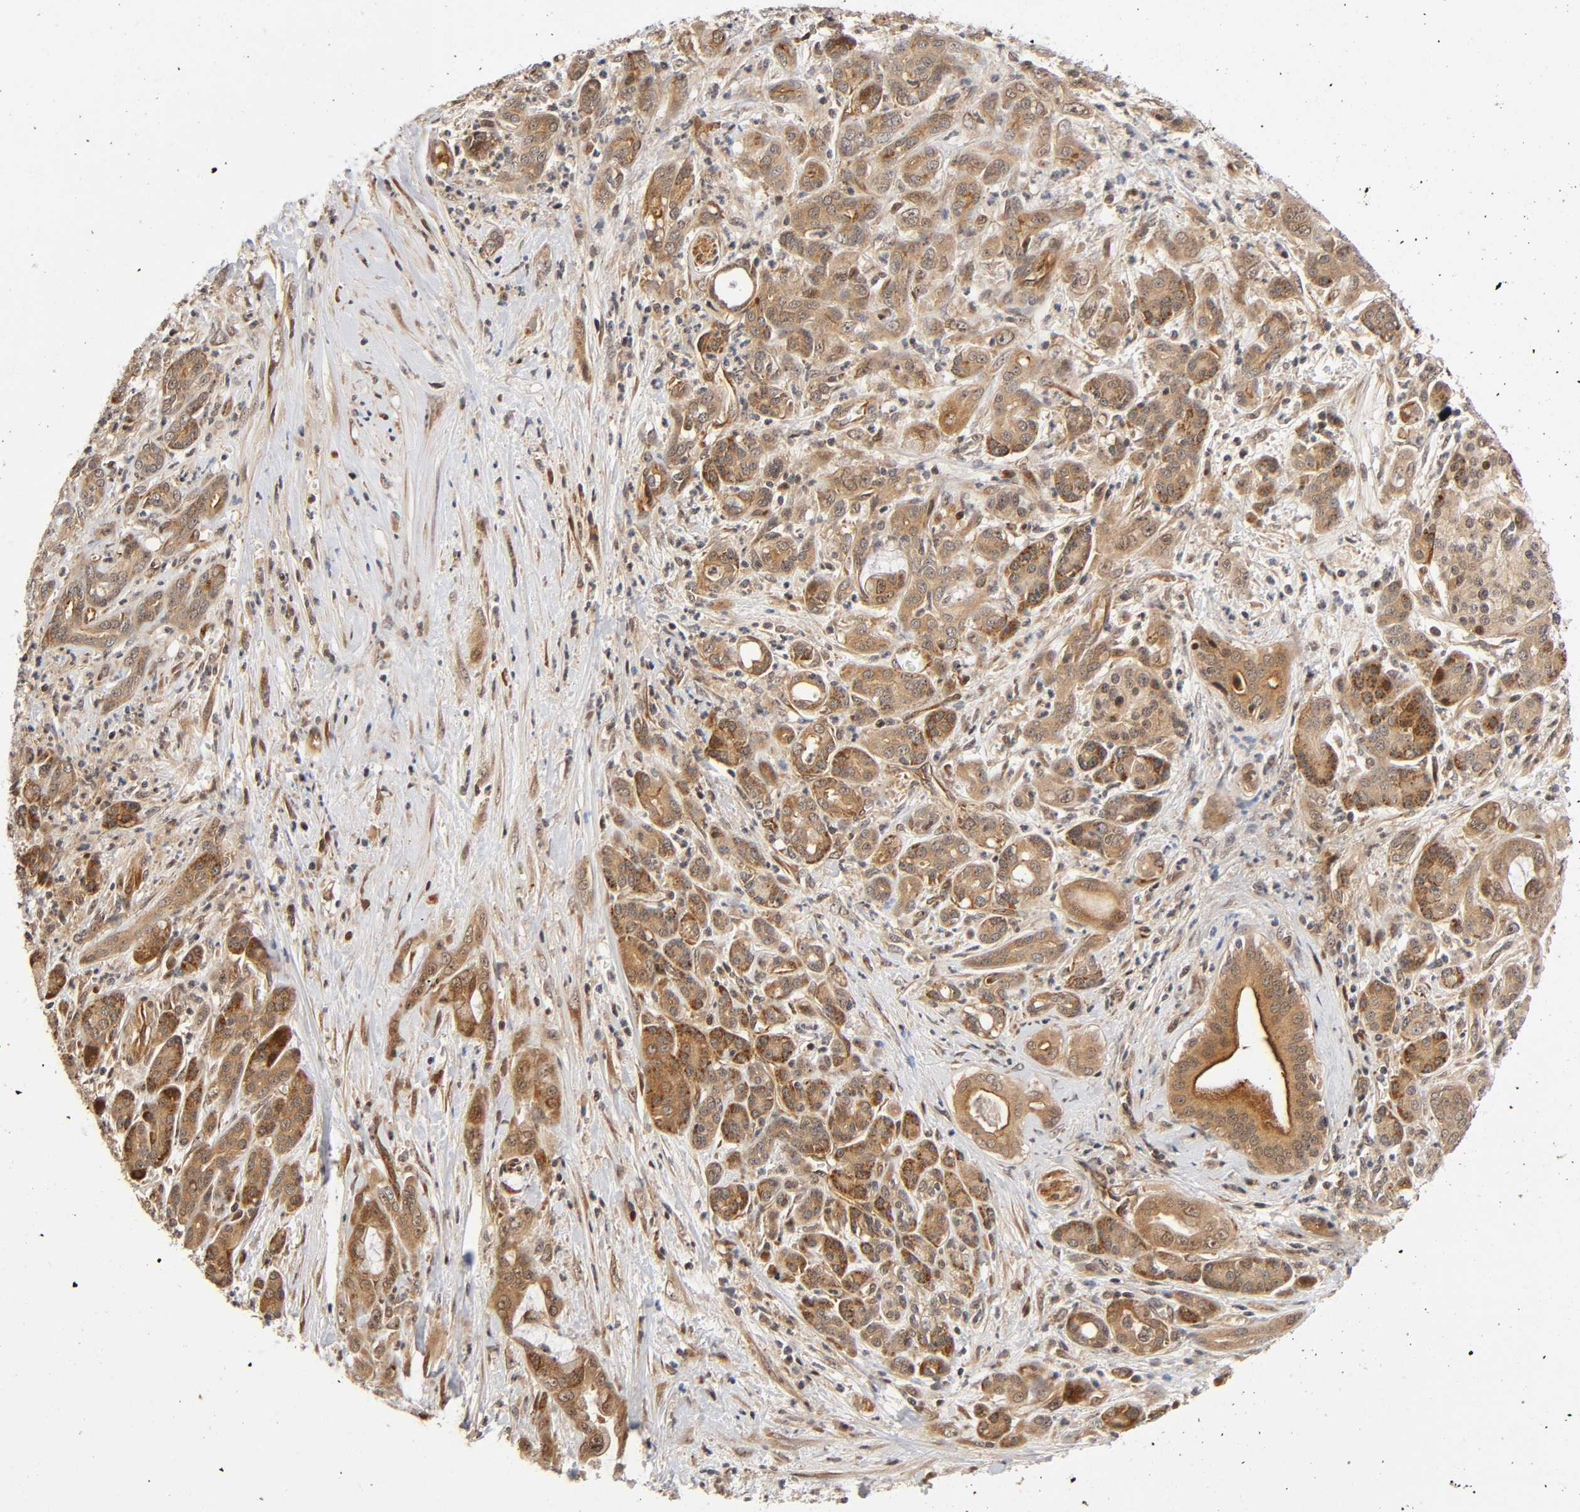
{"staining": {"intensity": "moderate", "quantity": ">75%", "location": "cytoplasmic/membranous"}, "tissue": "pancreatic cancer", "cell_type": "Tumor cells", "image_type": "cancer", "snomed": [{"axis": "morphology", "description": "Adenocarcinoma, NOS"}, {"axis": "topography", "description": "Pancreas"}], "caption": "Protein expression analysis of pancreatic cancer demonstrates moderate cytoplasmic/membranous expression in about >75% of tumor cells. Nuclei are stained in blue.", "gene": "IQCJ-SCHIP1", "patient": {"sex": "male", "age": 59}}